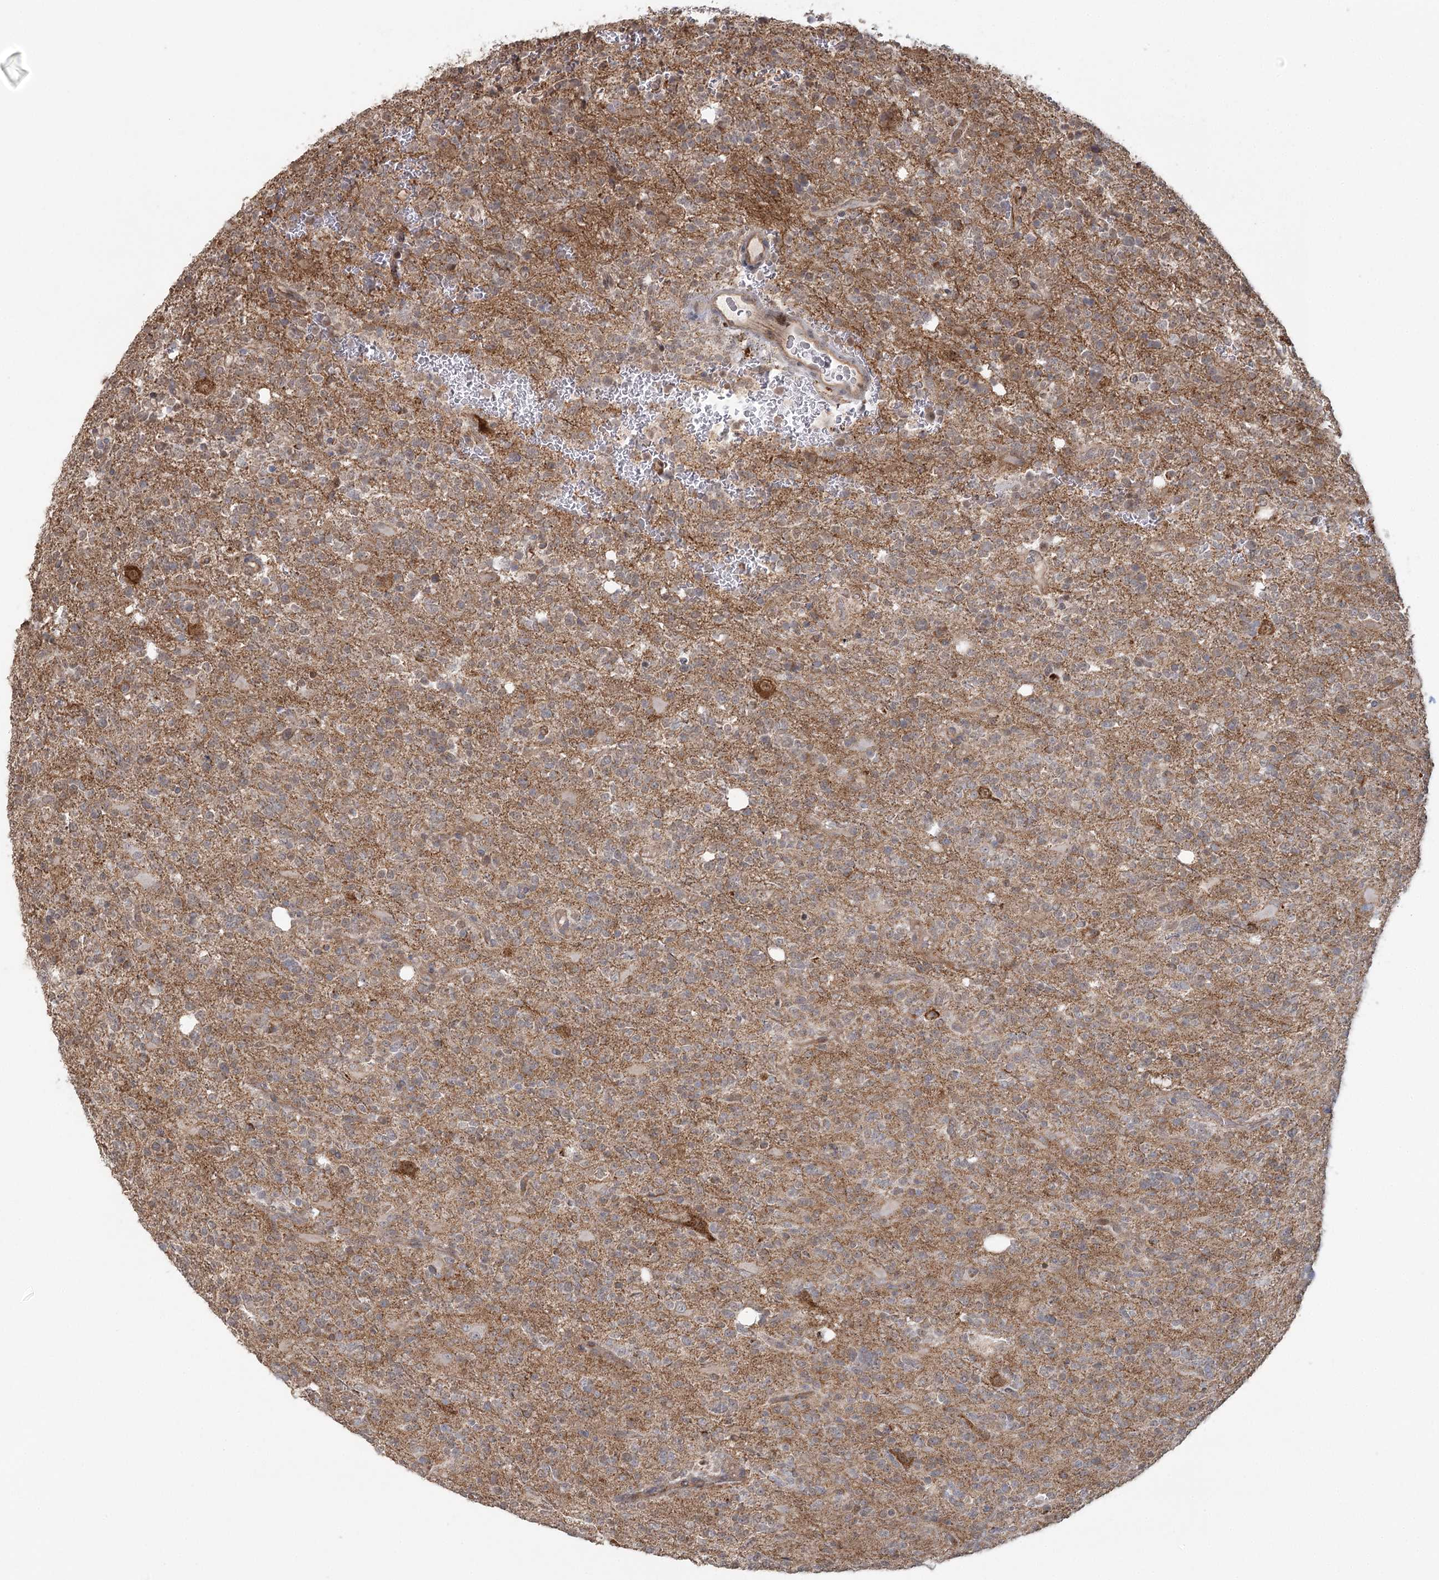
{"staining": {"intensity": "weak", "quantity": "25%-75%", "location": "cytoplasmic/membranous"}, "tissue": "glioma", "cell_type": "Tumor cells", "image_type": "cancer", "snomed": [{"axis": "morphology", "description": "Glioma, malignant, High grade"}, {"axis": "topography", "description": "Brain"}], "caption": "Human glioma stained for a protein (brown) displays weak cytoplasmic/membranous positive positivity in approximately 25%-75% of tumor cells.", "gene": "LACTB", "patient": {"sex": "female", "age": 62}}